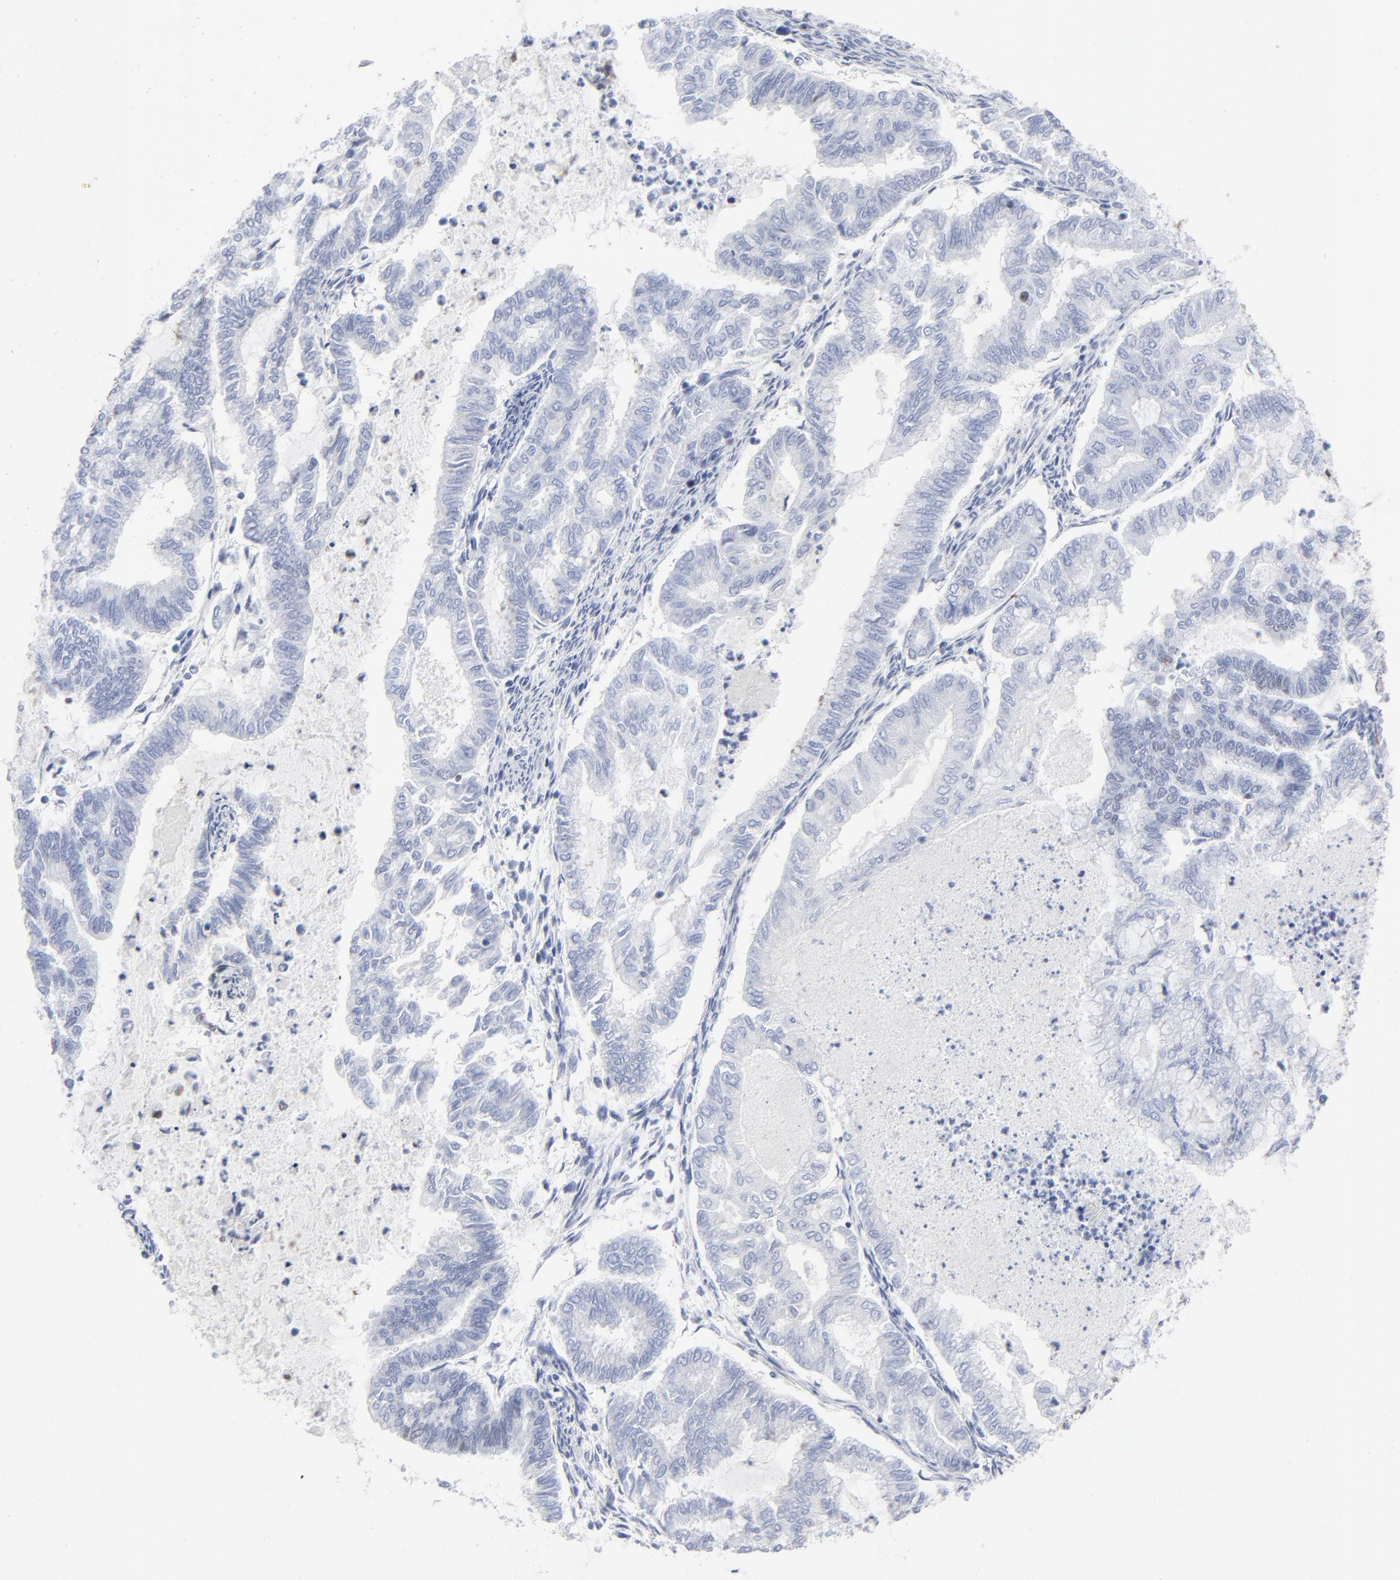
{"staining": {"intensity": "weak", "quantity": "<25%", "location": "nuclear"}, "tissue": "endometrial cancer", "cell_type": "Tumor cells", "image_type": "cancer", "snomed": [{"axis": "morphology", "description": "Adenocarcinoma, NOS"}, {"axis": "topography", "description": "Endometrium"}], "caption": "An image of endometrial adenocarcinoma stained for a protein exhibits no brown staining in tumor cells.", "gene": "JUN", "patient": {"sex": "female", "age": 79}}